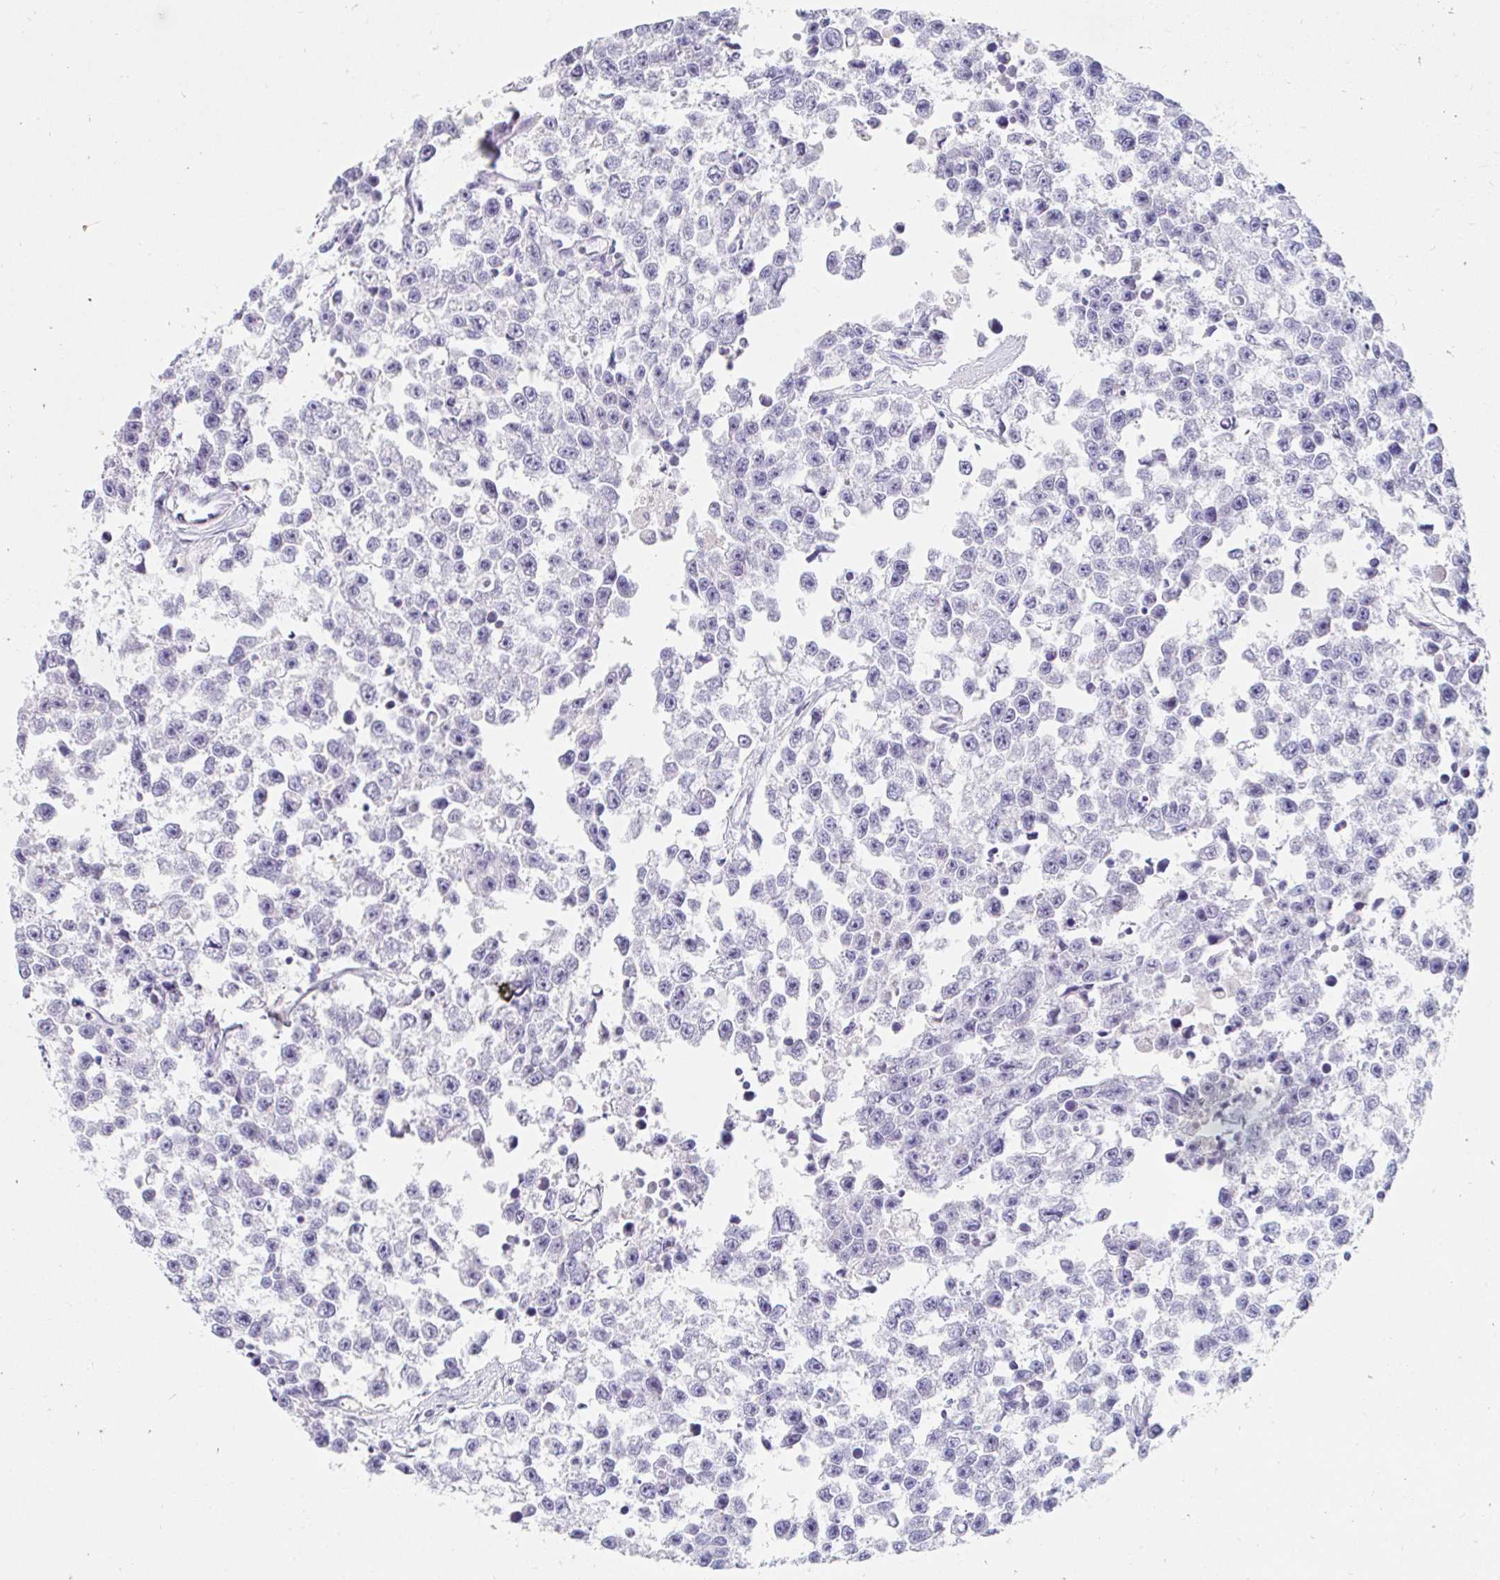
{"staining": {"intensity": "negative", "quantity": "none", "location": "none"}, "tissue": "testis cancer", "cell_type": "Tumor cells", "image_type": "cancer", "snomed": [{"axis": "morphology", "description": "Seminoma, NOS"}, {"axis": "topography", "description": "Testis"}], "caption": "A photomicrograph of testis seminoma stained for a protein exhibits no brown staining in tumor cells. The staining is performed using DAB (3,3'-diaminobenzidine) brown chromogen with nuclei counter-stained in using hematoxylin.", "gene": "TEX44", "patient": {"sex": "male", "age": 26}}